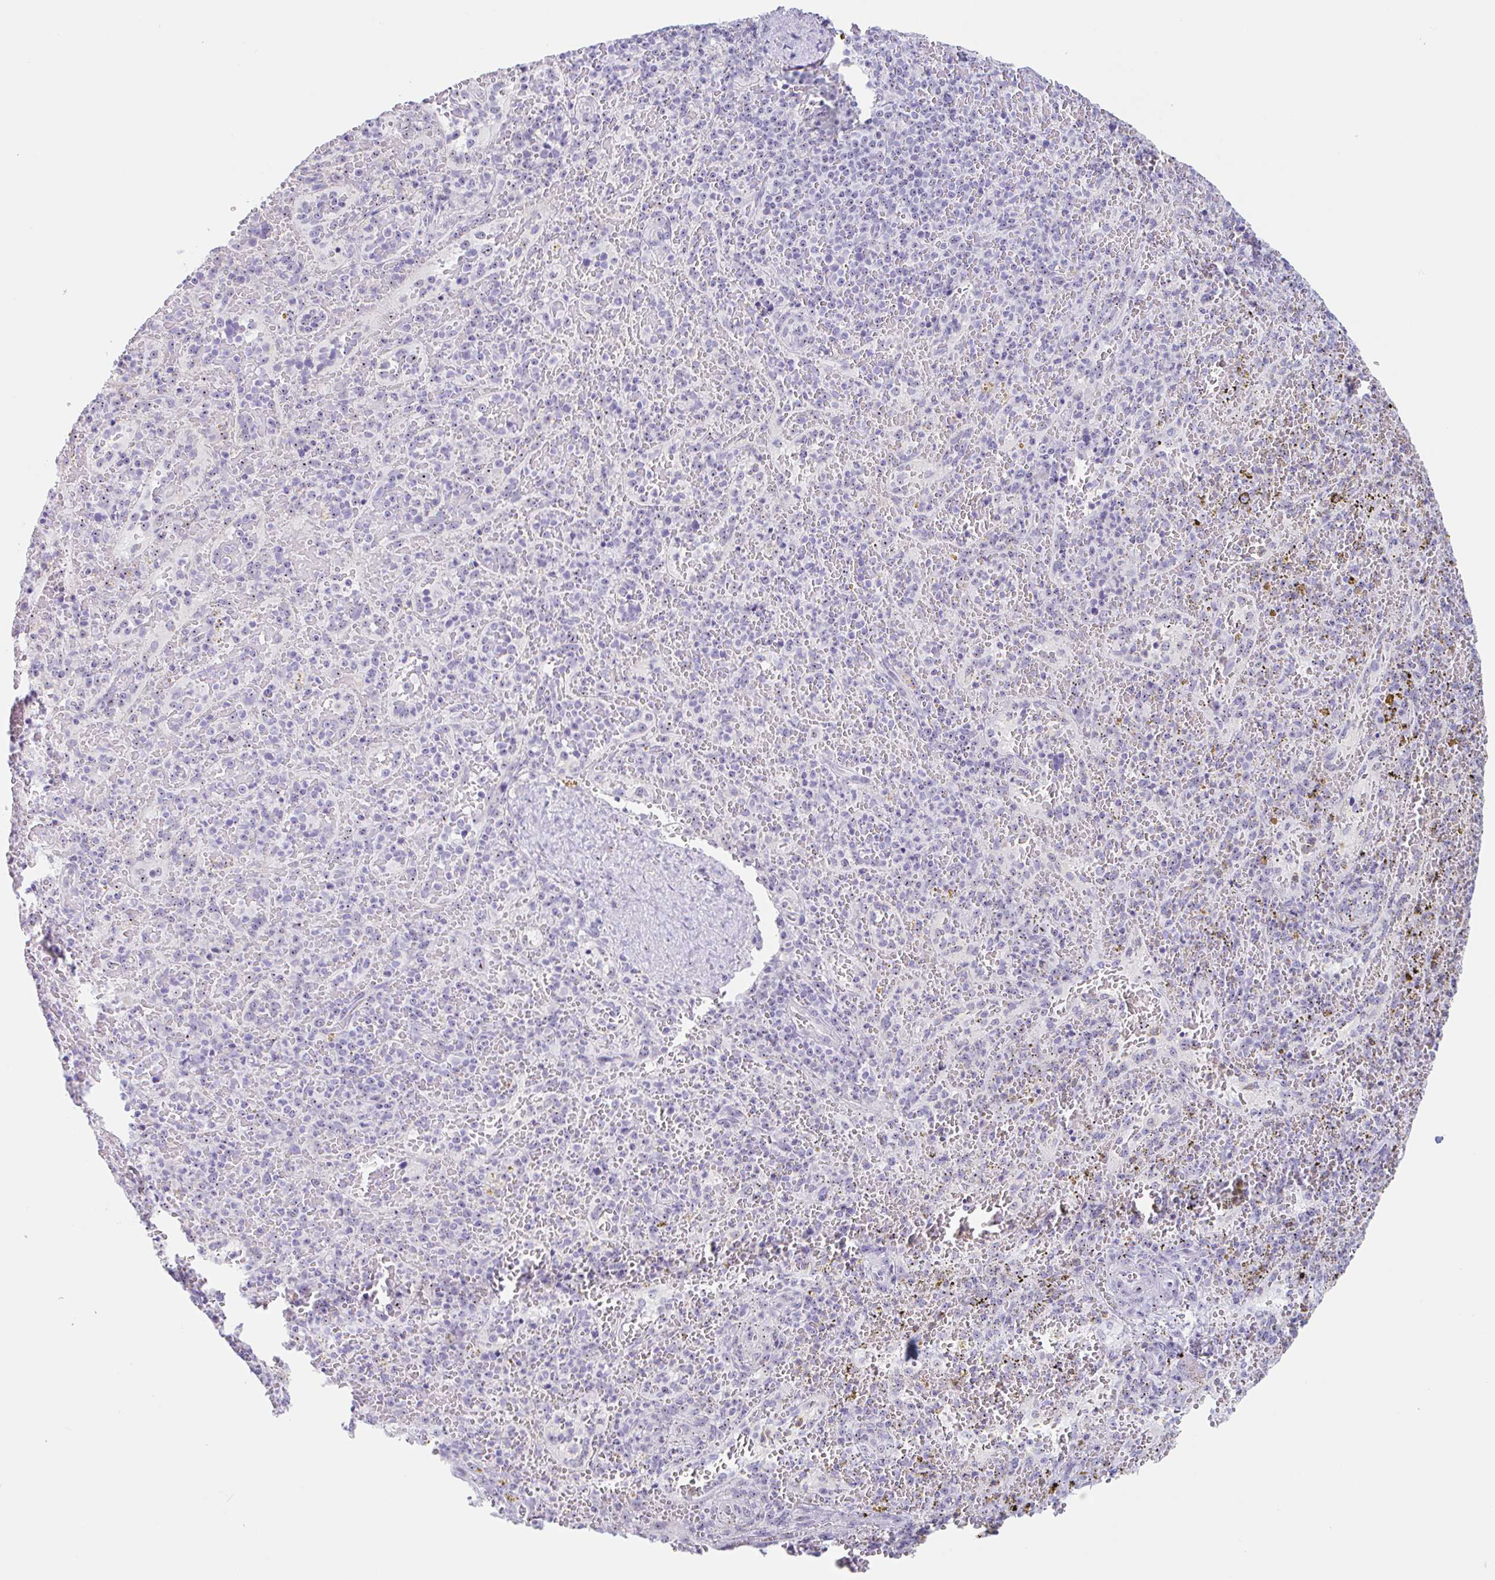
{"staining": {"intensity": "weak", "quantity": "25%-75%", "location": "nuclear"}, "tissue": "spleen", "cell_type": "Cells in red pulp", "image_type": "normal", "snomed": [{"axis": "morphology", "description": "Normal tissue, NOS"}, {"axis": "topography", "description": "Spleen"}], "caption": "IHC of benign human spleen displays low levels of weak nuclear expression in approximately 25%-75% of cells in red pulp. (brown staining indicates protein expression, while blue staining denotes nuclei).", "gene": "LENG9", "patient": {"sex": "female", "age": 50}}